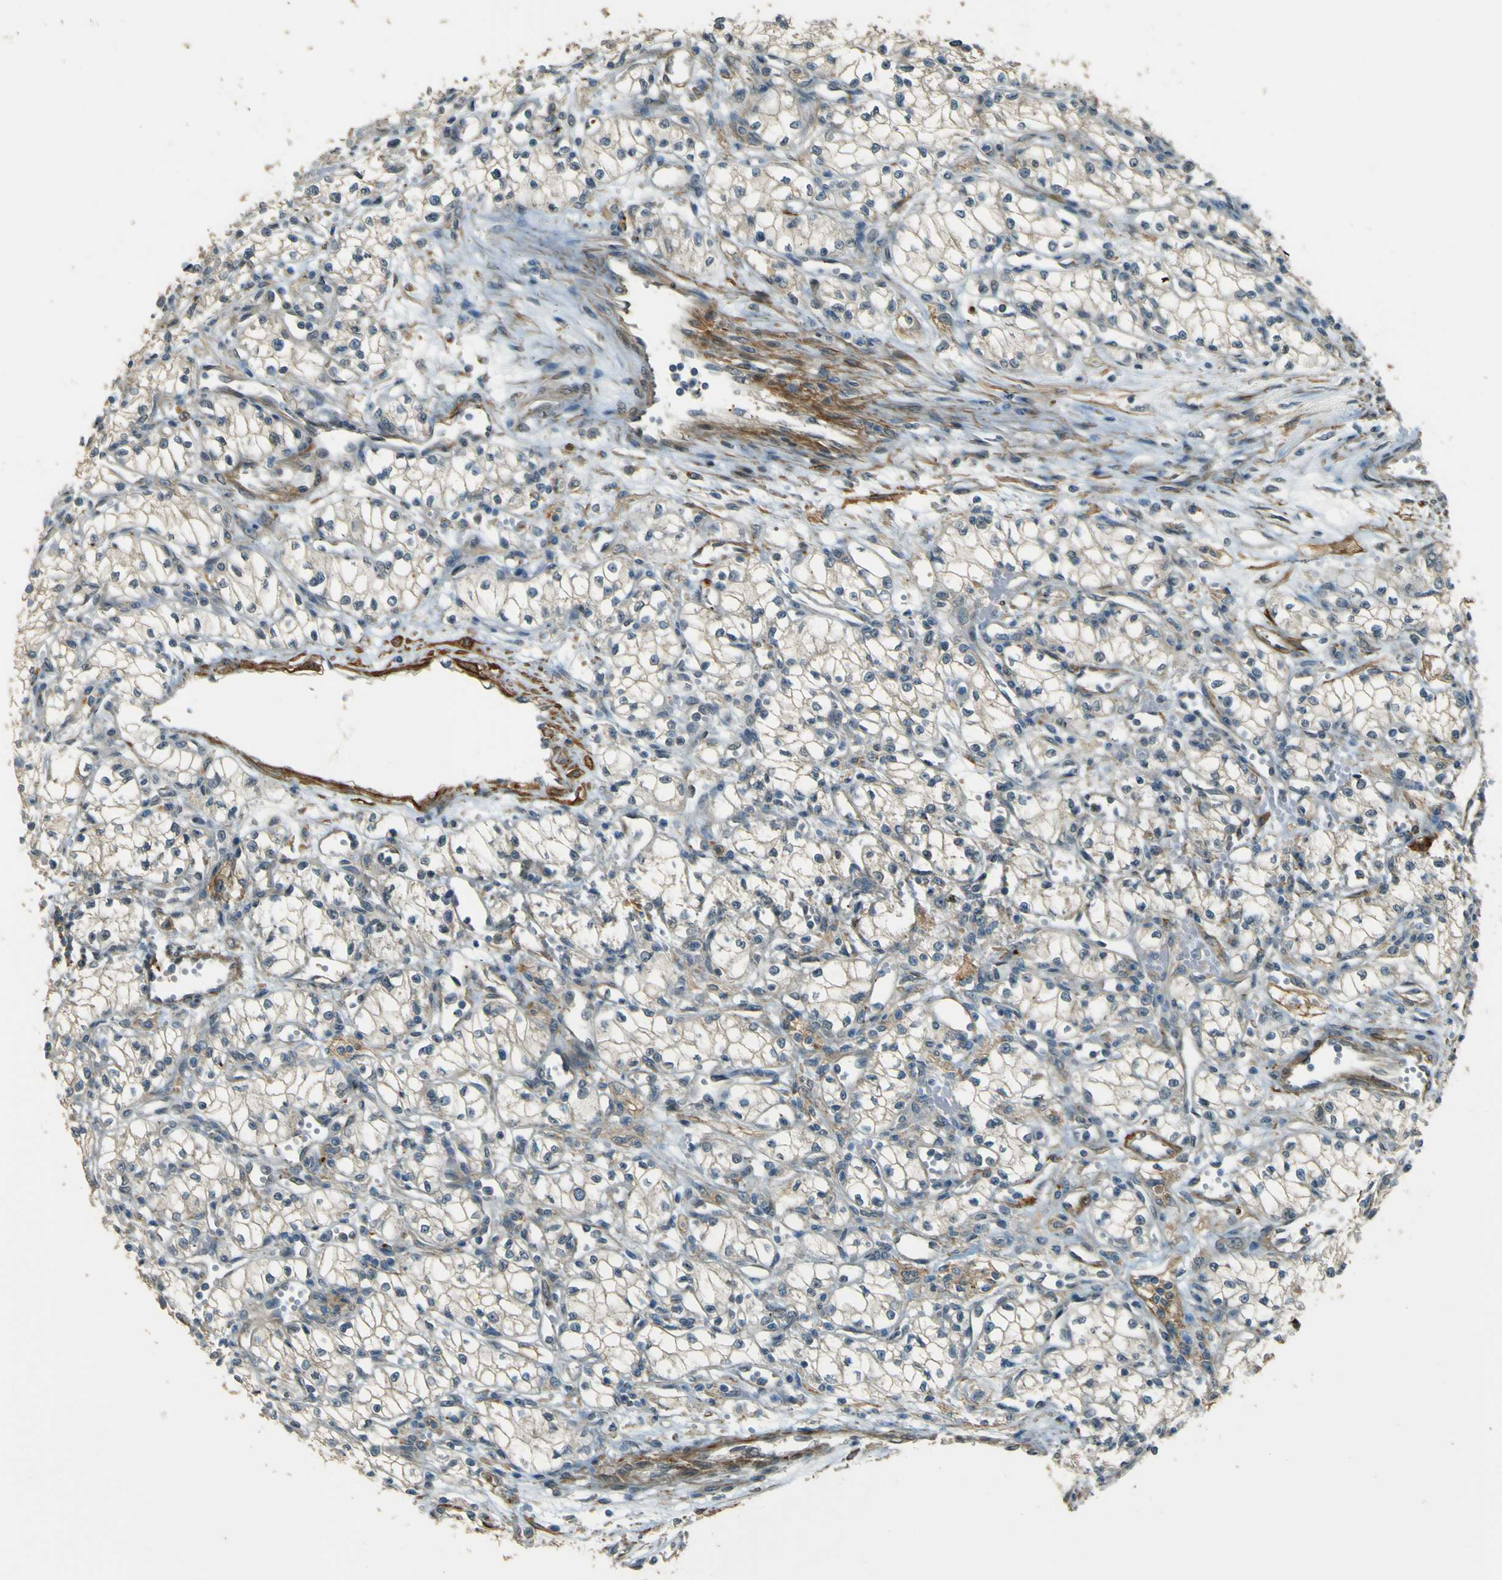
{"staining": {"intensity": "weak", "quantity": "25%-75%", "location": "cytoplasmic/membranous"}, "tissue": "renal cancer", "cell_type": "Tumor cells", "image_type": "cancer", "snomed": [{"axis": "morphology", "description": "Normal tissue, NOS"}, {"axis": "morphology", "description": "Adenocarcinoma, NOS"}, {"axis": "topography", "description": "Kidney"}], "caption": "The photomicrograph exhibits staining of renal cancer, revealing weak cytoplasmic/membranous protein expression (brown color) within tumor cells.", "gene": "NEXN", "patient": {"sex": "male", "age": 59}}